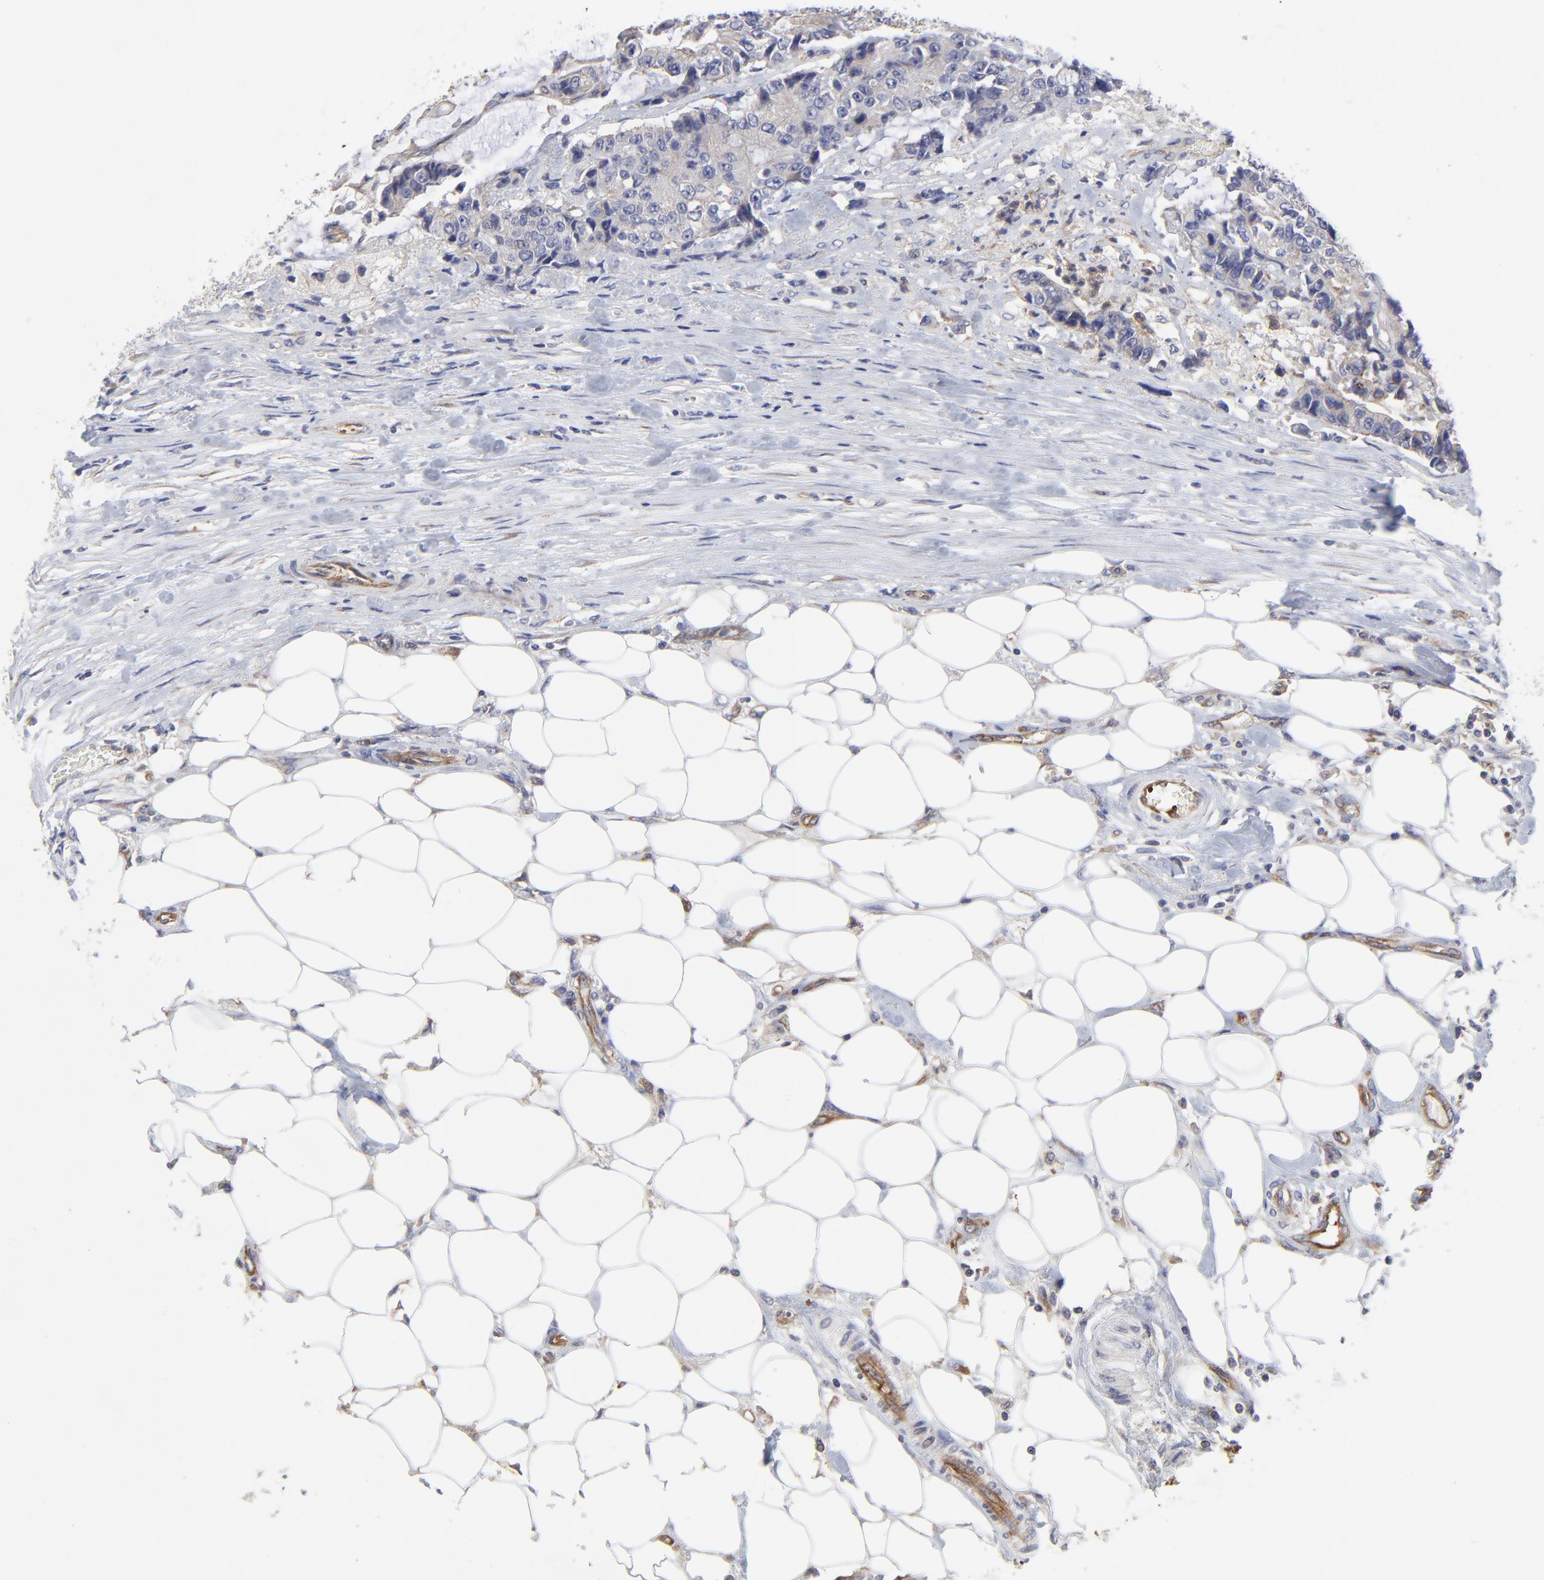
{"staining": {"intensity": "negative", "quantity": "none", "location": "none"}, "tissue": "colorectal cancer", "cell_type": "Tumor cells", "image_type": "cancer", "snomed": [{"axis": "morphology", "description": "Adenocarcinoma, NOS"}, {"axis": "topography", "description": "Colon"}], "caption": "Immunohistochemistry (IHC) photomicrograph of colorectal adenocarcinoma stained for a protein (brown), which demonstrates no staining in tumor cells.", "gene": "SULF2", "patient": {"sex": "female", "age": 86}}